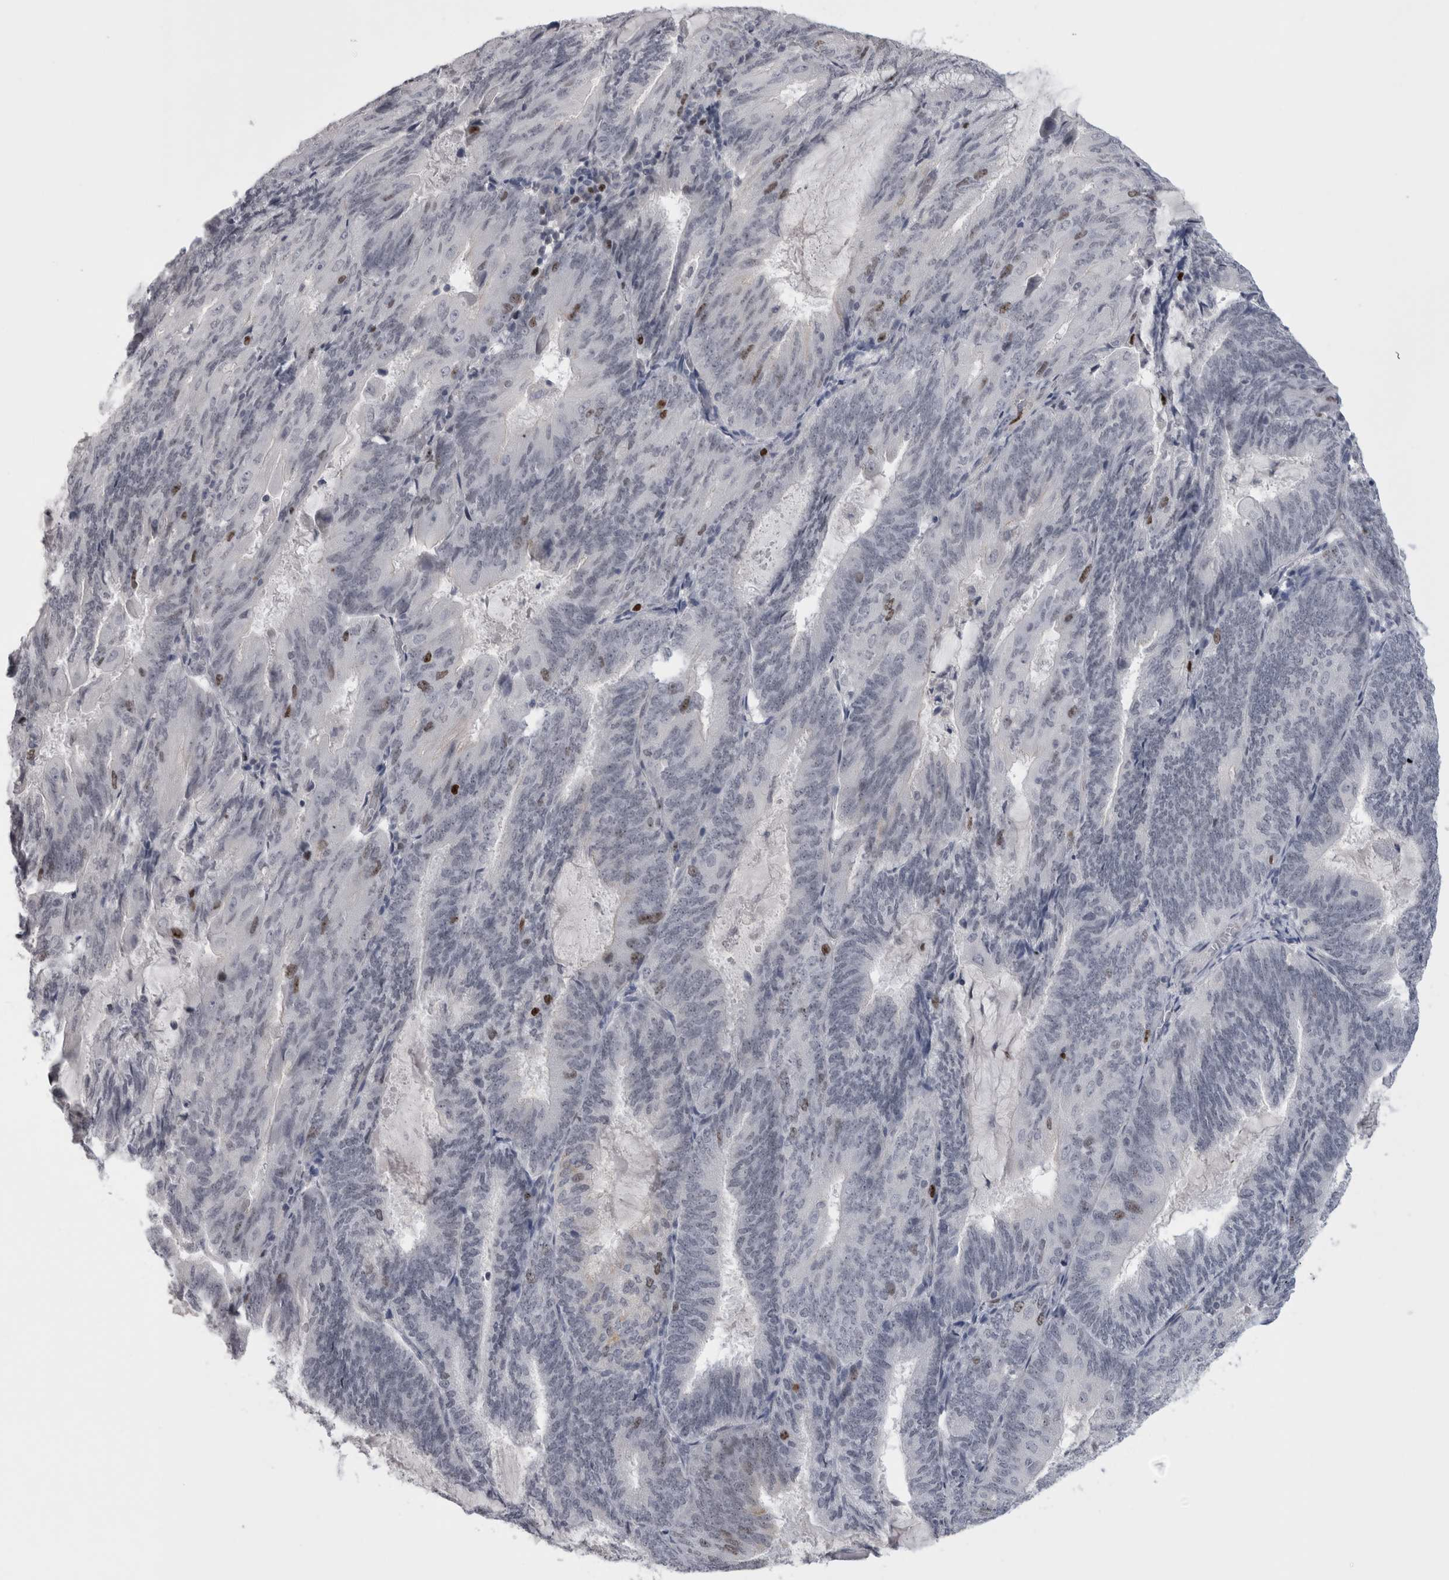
{"staining": {"intensity": "moderate", "quantity": "<25%", "location": "nuclear"}, "tissue": "endometrial cancer", "cell_type": "Tumor cells", "image_type": "cancer", "snomed": [{"axis": "morphology", "description": "Adenocarcinoma, NOS"}, {"axis": "topography", "description": "Endometrium"}], "caption": "A low amount of moderate nuclear expression is seen in approximately <25% of tumor cells in endometrial adenocarcinoma tissue. (IHC, brightfield microscopy, high magnification).", "gene": "KIF18B", "patient": {"sex": "female", "age": 81}}